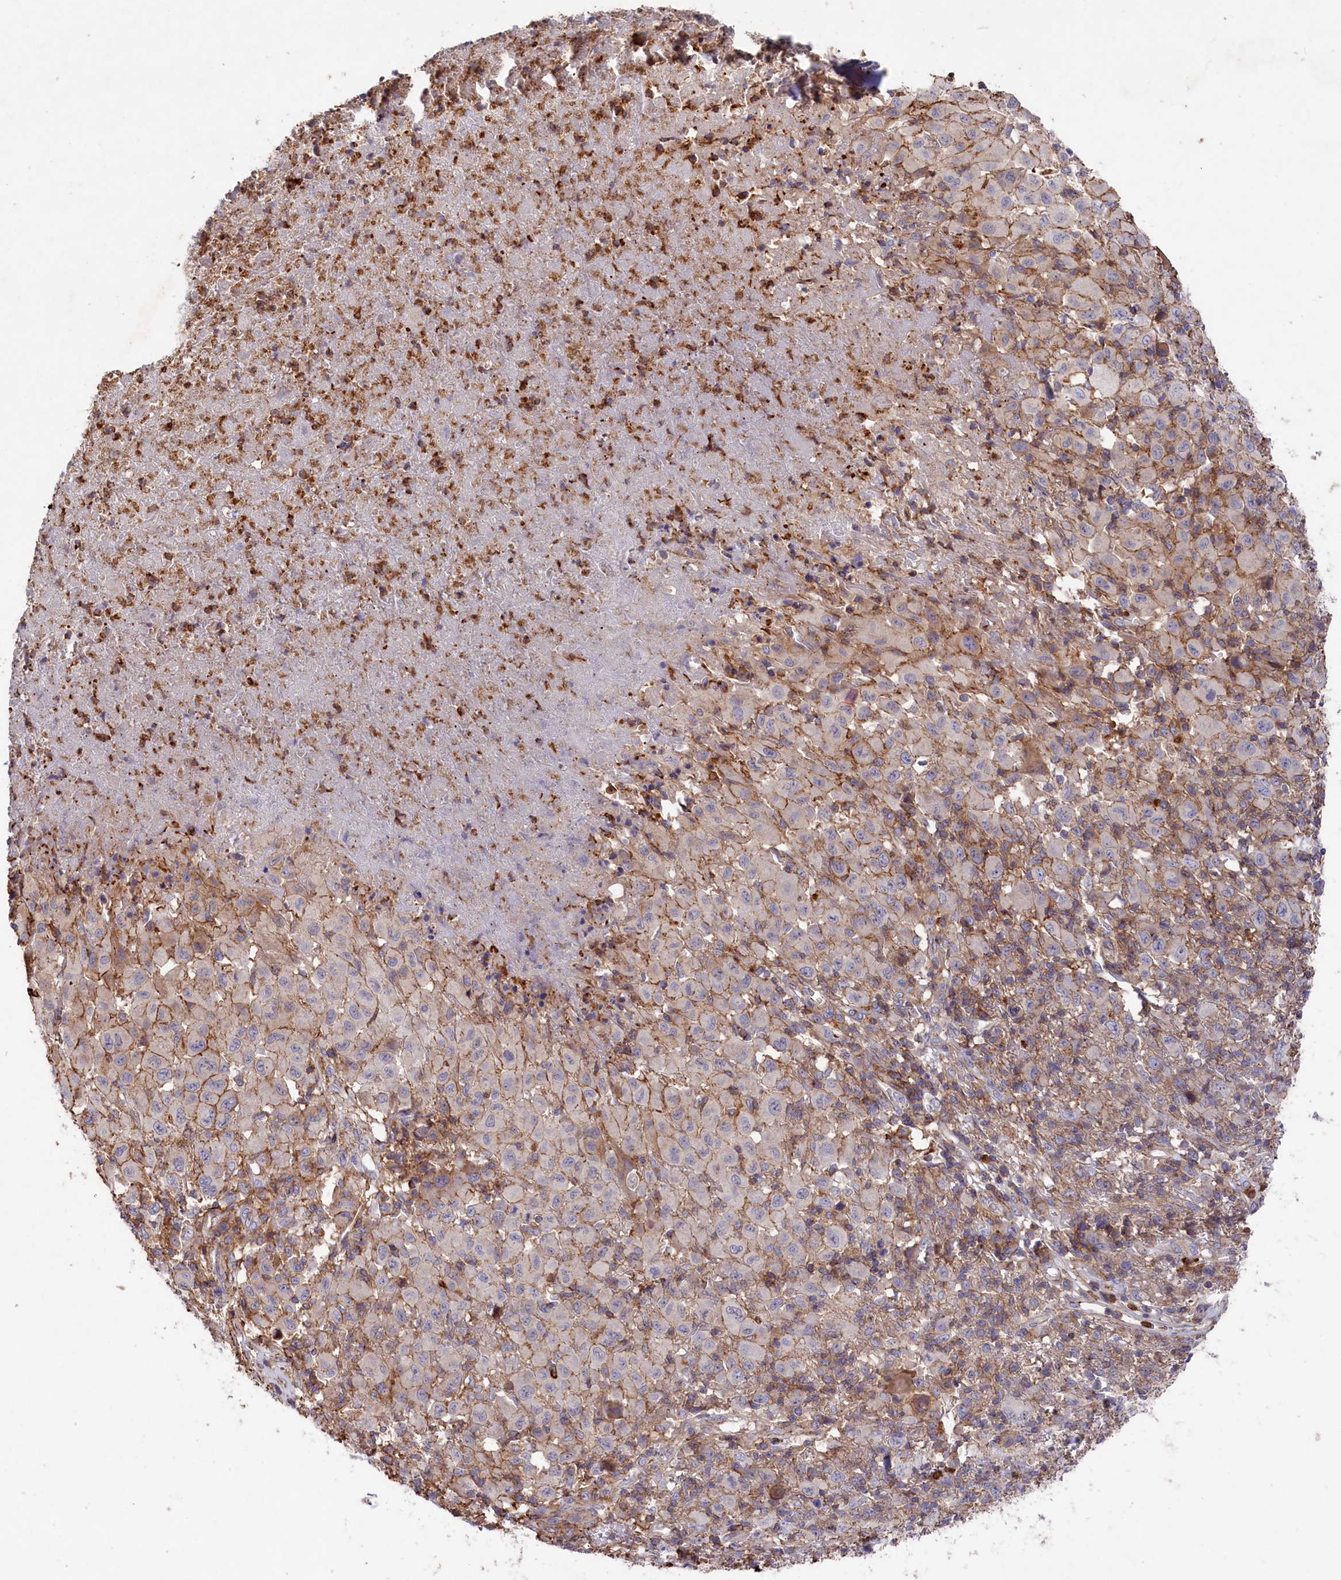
{"staining": {"intensity": "moderate", "quantity": "<25%", "location": "cytoplasmic/membranous"}, "tissue": "melanoma", "cell_type": "Tumor cells", "image_type": "cancer", "snomed": [{"axis": "morphology", "description": "Malignant melanoma, NOS"}, {"axis": "topography", "description": "Skin"}], "caption": "A brown stain shows moderate cytoplasmic/membranous positivity of a protein in melanoma tumor cells. The protein of interest is shown in brown color, while the nuclei are stained blue.", "gene": "RAPSN", "patient": {"sex": "male", "age": 73}}